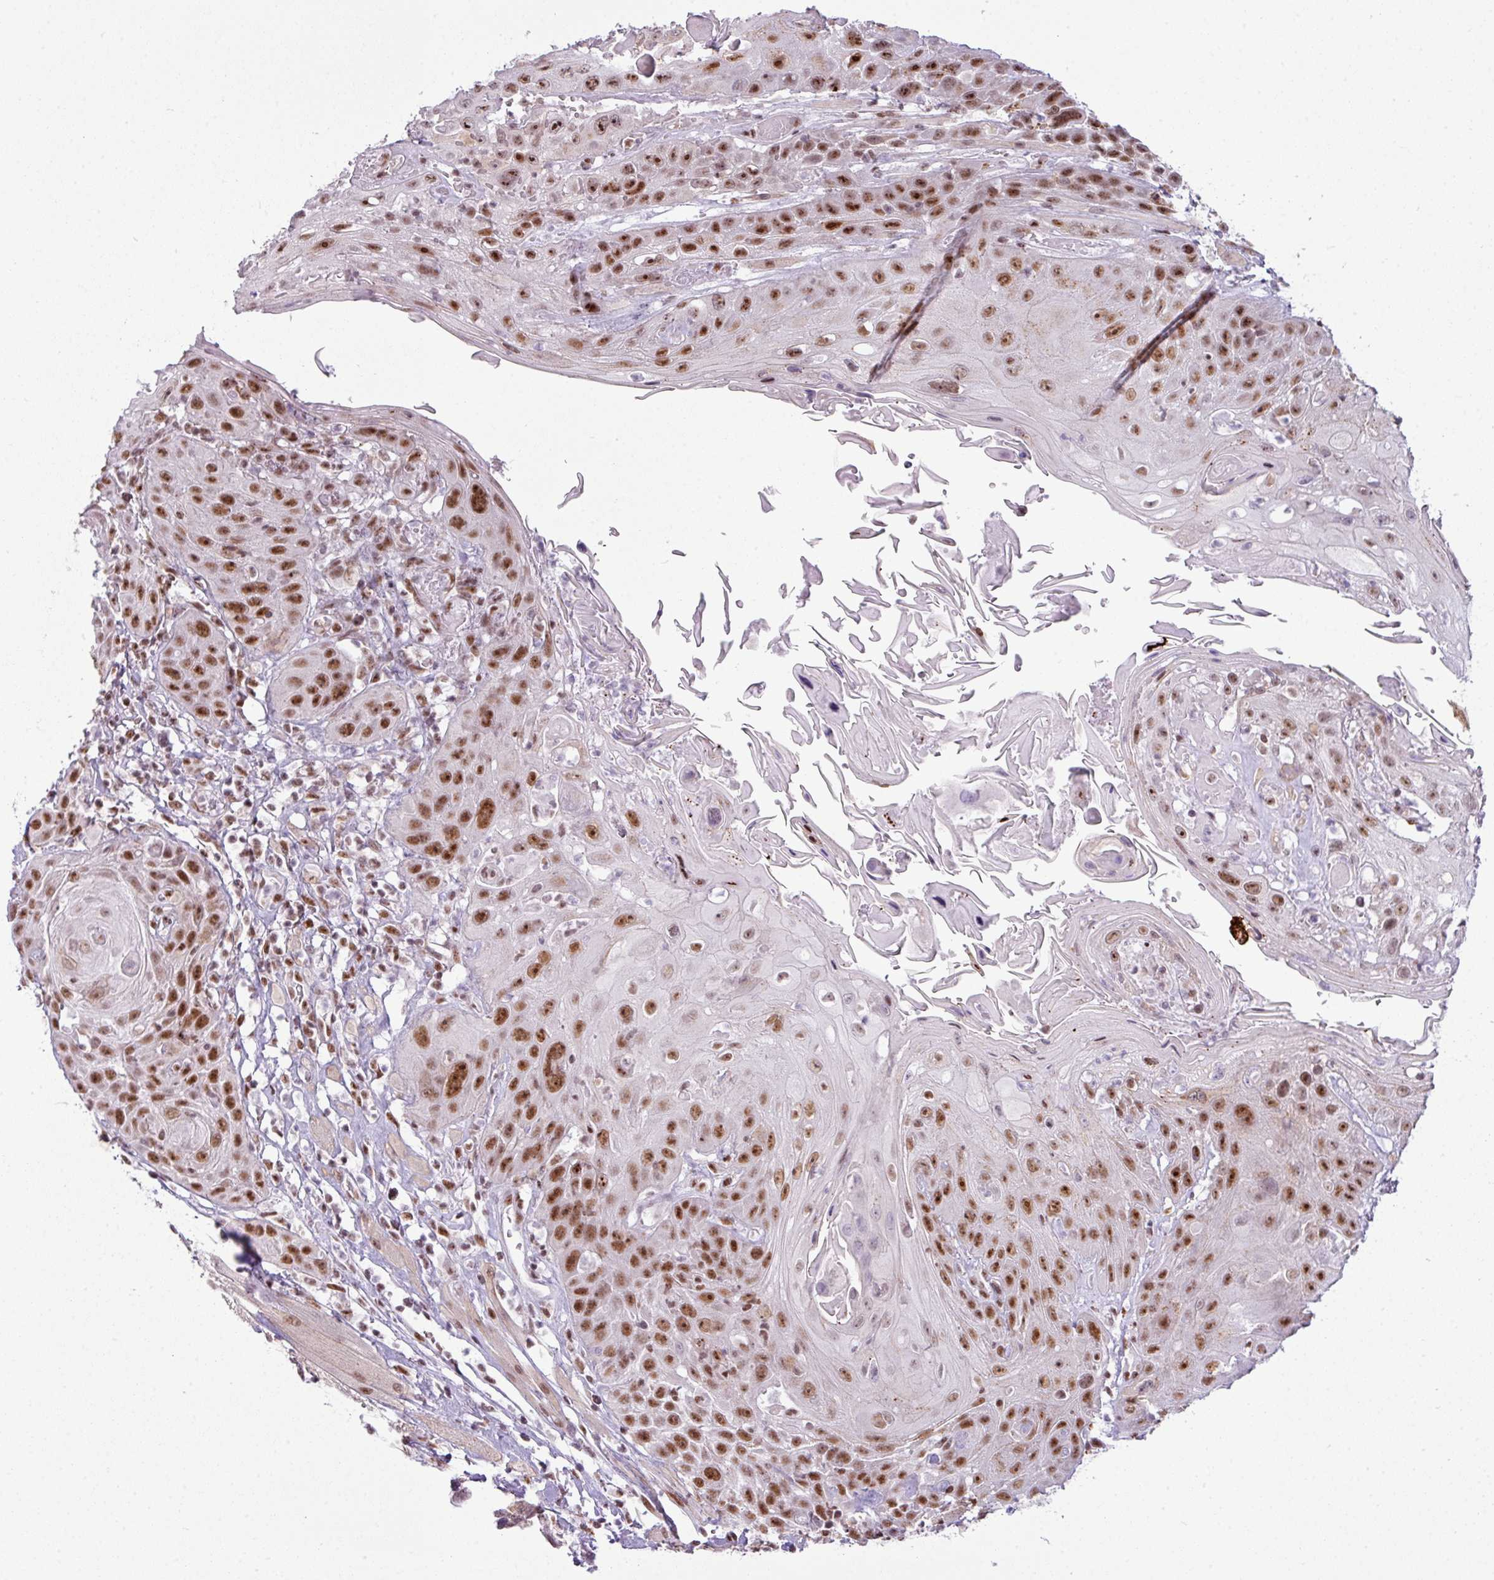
{"staining": {"intensity": "strong", "quantity": ">75%", "location": "nuclear"}, "tissue": "head and neck cancer", "cell_type": "Tumor cells", "image_type": "cancer", "snomed": [{"axis": "morphology", "description": "Squamous cell carcinoma, NOS"}, {"axis": "topography", "description": "Head-Neck"}], "caption": "This image displays IHC staining of human head and neck cancer (squamous cell carcinoma), with high strong nuclear staining in about >75% of tumor cells.", "gene": "ARL6IP4", "patient": {"sex": "female", "age": 59}}